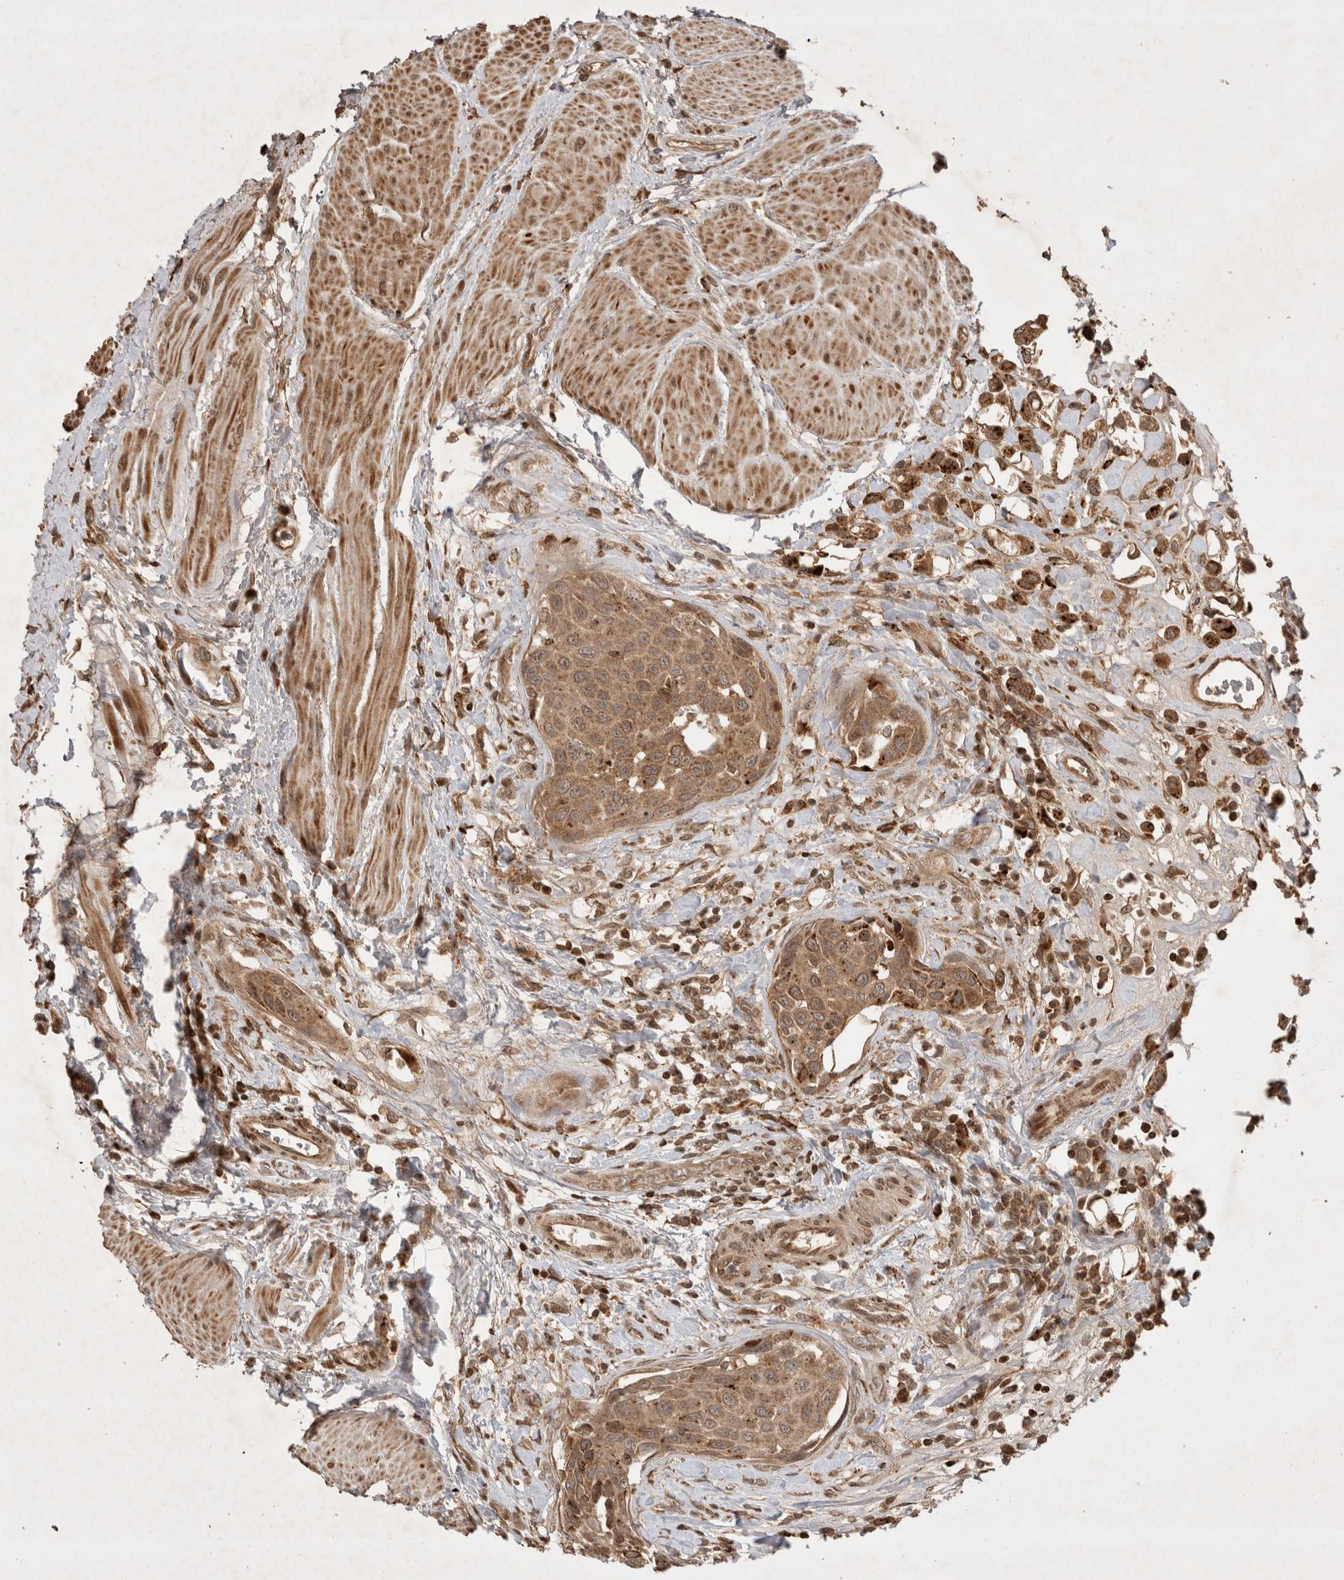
{"staining": {"intensity": "strong", "quantity": ">75%", "location": "cytoplasmic/membranous"}, "tissue": "urothelial cancer", "cell_type": "Tumor cells", "image_type": "cancer", "snomed": [{"axis": "morphology", "description": "Urothelial carcinoma, High grade"}, {"axis": "topography", "description": "Urinary bladder"}], "caption": "The immunohistochemical stain highlights strong cytoplasmic/membranous positivity in tumor cells of urothelial carcinoma (high-grade) tissue.", "gene": "FAM221A", "patient": {"sex": "male", "age": 50}}